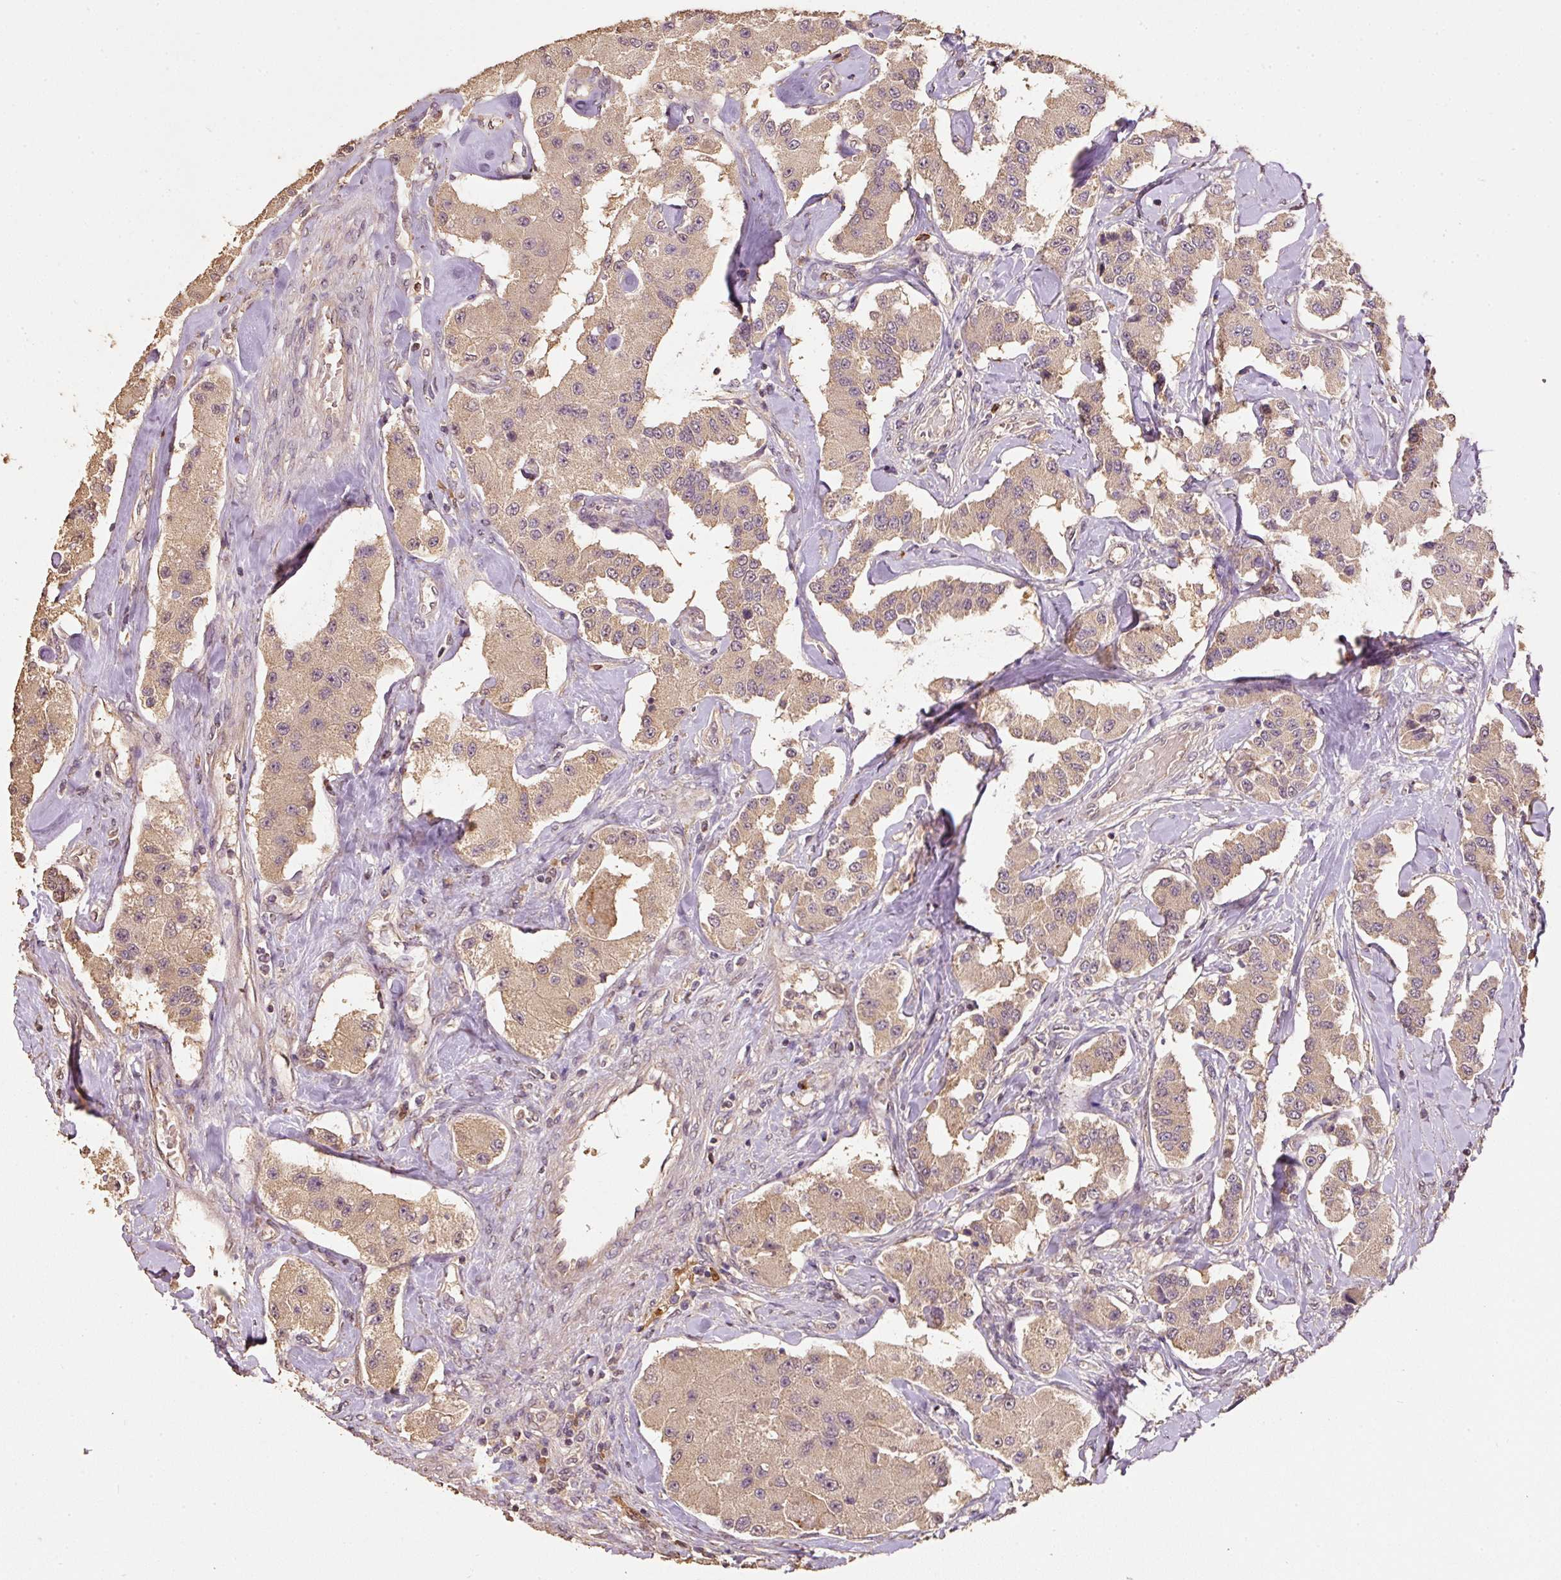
{"staining": {"intensity": "moderate", "quantity": ">75%", "location": "cytoplasmic/membranous"}, "tissue": "carcinoid", "cell_type": "Tumor cells", "image_type": "cancer", "snomed": [{"axis": "morphology", "description": "Carcinoid, malignant, NOS"}, {"axis": "topography", "description": "Pancreas"}], "caption": "IHC histopathology image of neoplastic tissue: malignant carcinoid stained using immunohistochemistry (IHC) demonstrates medium levels of moderate protein expression localized specifically in the cytoplasmic/membranous of tumor cells, appearing as a cytoplasmic/membranous brown color.", "gene": "HERC2", "patient": {"sex": "male", "age": 41}}